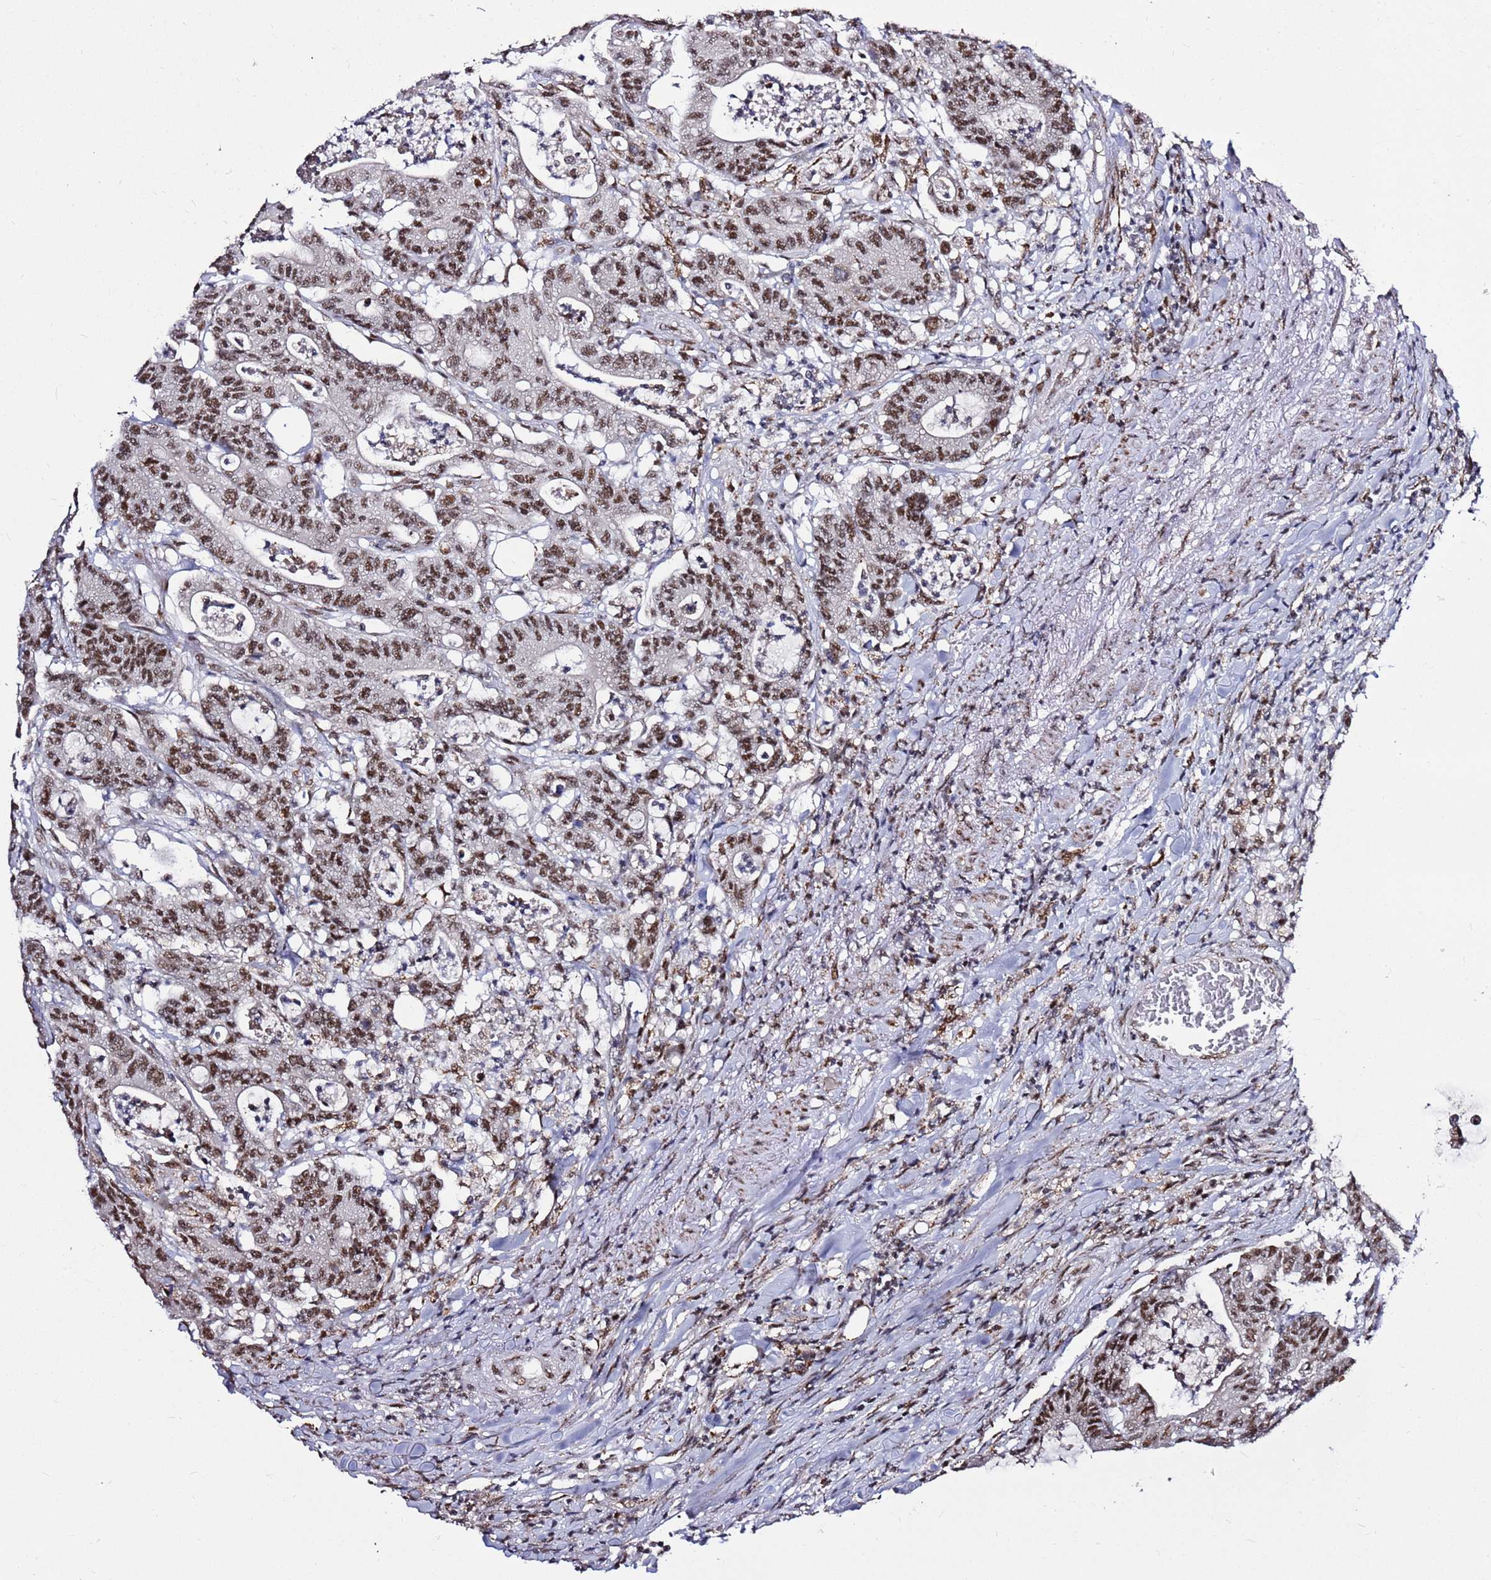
{"staining": {"intensity": "moderate", "quantity": ">75%", "location": "nuclear"}, "tissue": "colorectal cancer", "cell_type": "Tumor cells", "image_type": "cancer", "snomed": [{"axis": "morphology", "description": "Adenocarcinoma, NOS"}, {"axis": "topography", "description": "Colon"}], "caption": "Brown immunohistochemical staining in adenocarcinoma (colorectal) exhibits moderate nuclear staining in about >75% of tumor cells.", "gene": "AKAP8L", "patient": {"sex": "female", "age": 84}}